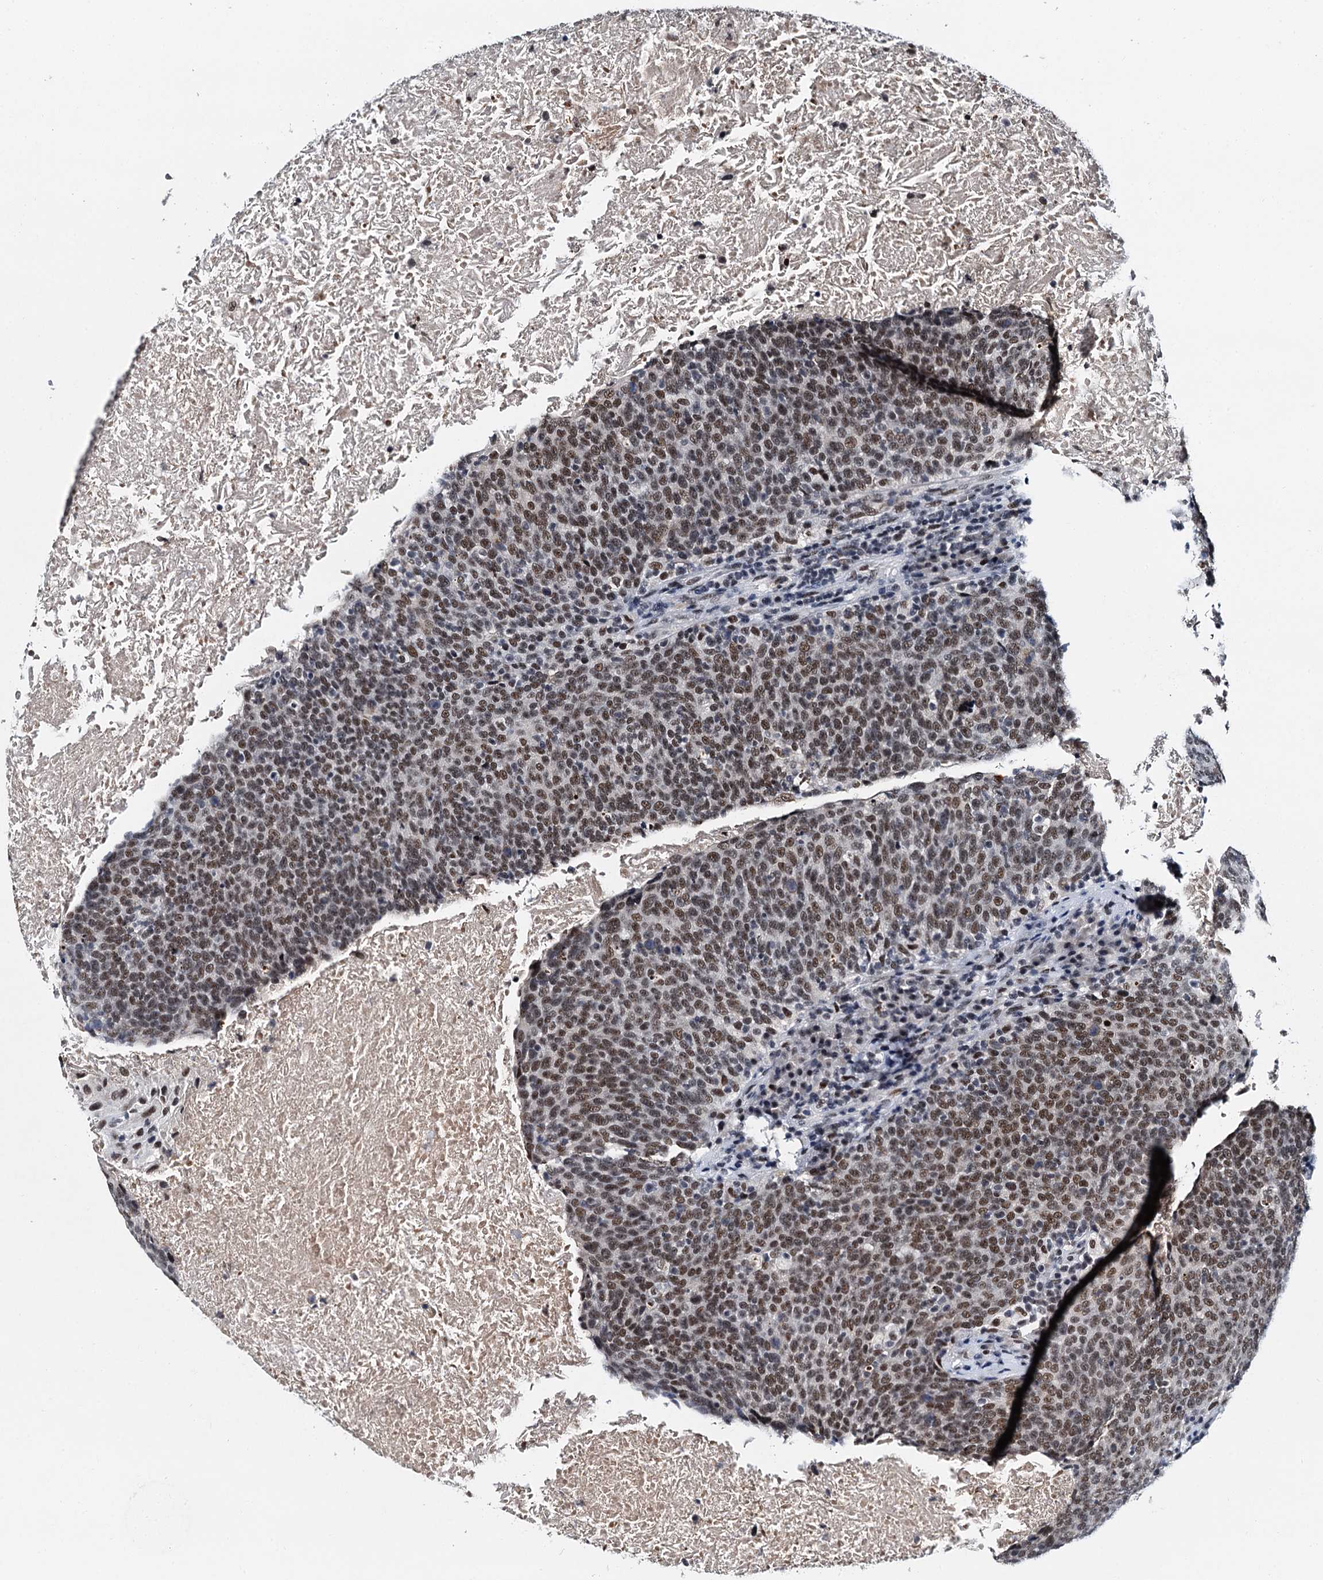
{"staining": {"intensity": "moderate", "quantity": ">75%", "location": "nuclear"}, "tissue": "head and neck cancer", "cell_type": "Tumor cells", "image_type": "cancer", "snomed": [{"axis": "morphology", "description": "Squamous cell carcinoma, NOS"}, {"axis": "morphology", "description": "Squamous cell carcinoma, metastatic, NOS"}, {"axis": "topography", "description": "Lymph node"}, {"axis": "topography", "description": "Head-Neck"}], "caption": "Brown immunohistochemical staining in human head and neck metastatic squamous cell carcinoma reveals moderate nuclear positivity in about >75% of tumor cells.", "gene": "SNRPD1", "patient": {"sex": "male", "age": 62}}